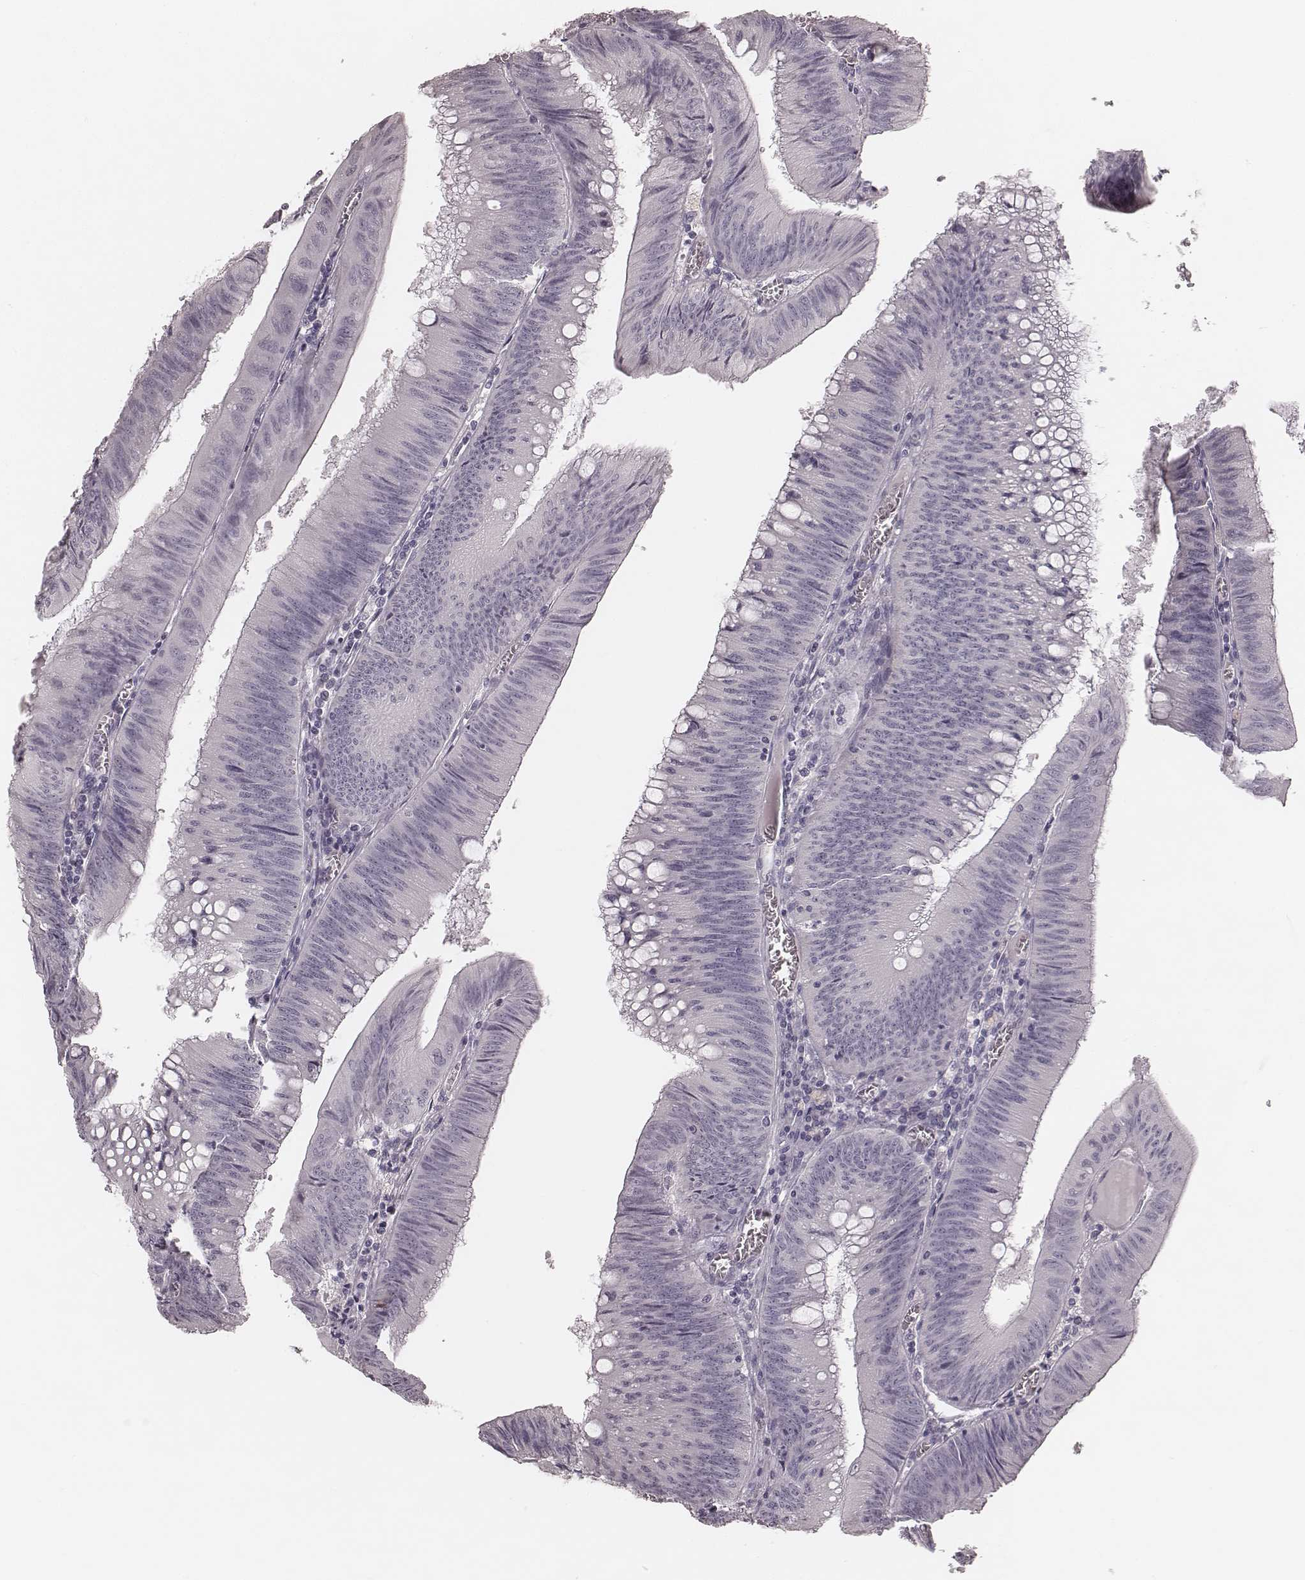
{"staining": {"intensity": "negative", "quantity": "none", "location": "none"}, "tissue": "colorectal cancer", "cell_type": "Tumor cells", "image_type": "cancer", "snomed": [{"axis": "morphology", "description": "Adenocarcinoma, NOS"}, {"axis": "topography", "description": "Rectum"}], "caption": "High magnification brightfield microscopy of adenocarcinoma (colorectal) stained with DAB (3,3'-diaminobenzidine) (brown) and counterstained with hematoxylin (blue): tumor cells show no significant expression. (Brightfield microscopy of DAB (3,3'-diaminobenzidine) IHC at high magnification).", "gene": "SMIM24", "patient": {"sex": "female", "age": 72}}